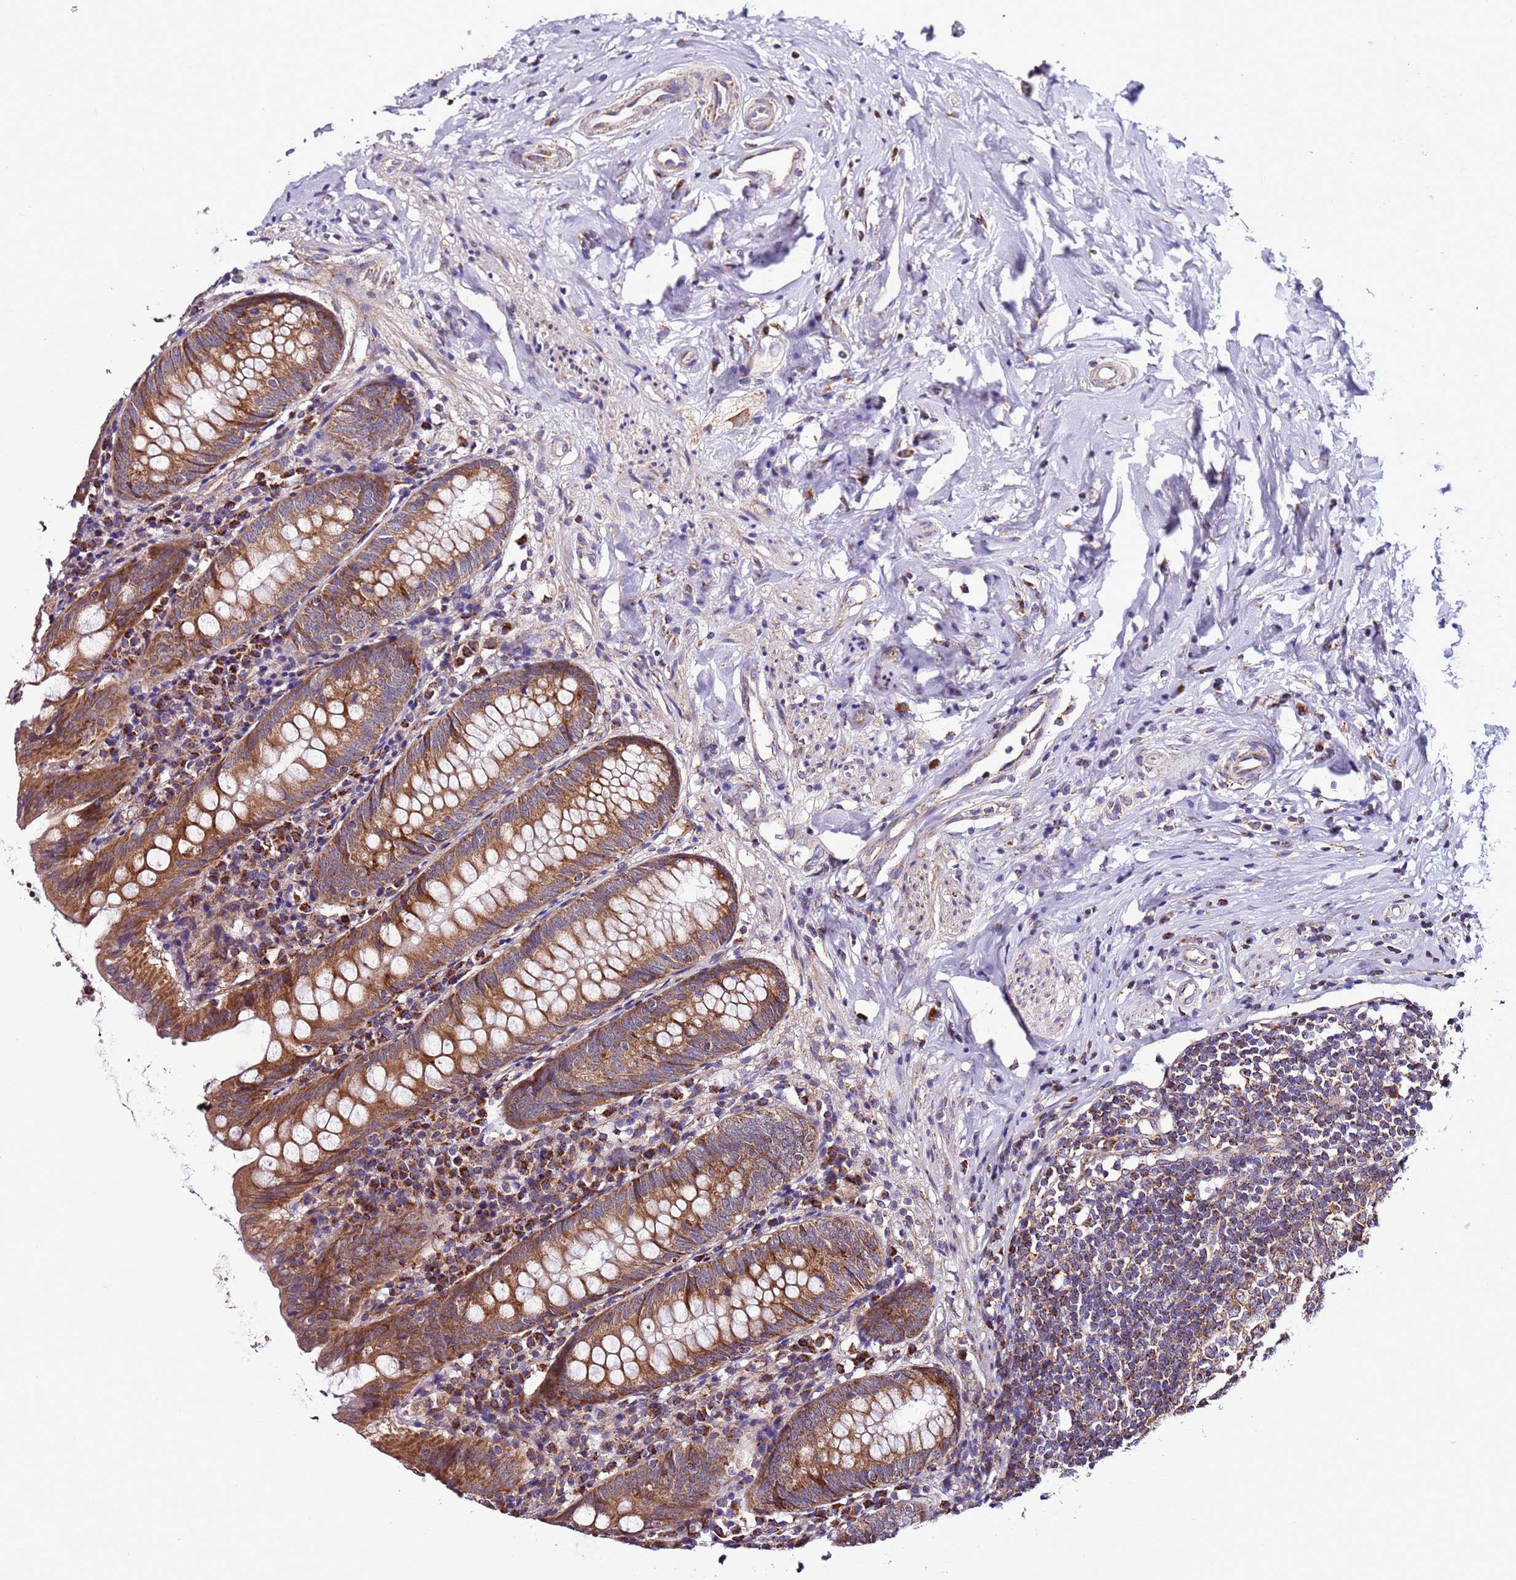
{"staining": {"intensity": "moderate", "quantity": ">75%", "location": "cytoplasmic/membranous"}, "tissue": "appendix", "cell_type": "Glandular cells", "image_type": "normal", "snomed": [{"axis": "morphology", "description": "Normal tissue, NOS"}, {"axis": "topography", "description": "Appendix"}], "caption": "IHC image of normal human appendix stained for a protein (brown), which reveals medium levels of moderate cytoplasmic/membranous staining in approximately >75% of glandular cells.", "gene": "AHI1", "patient": {"sex": "female", "age": 54}}